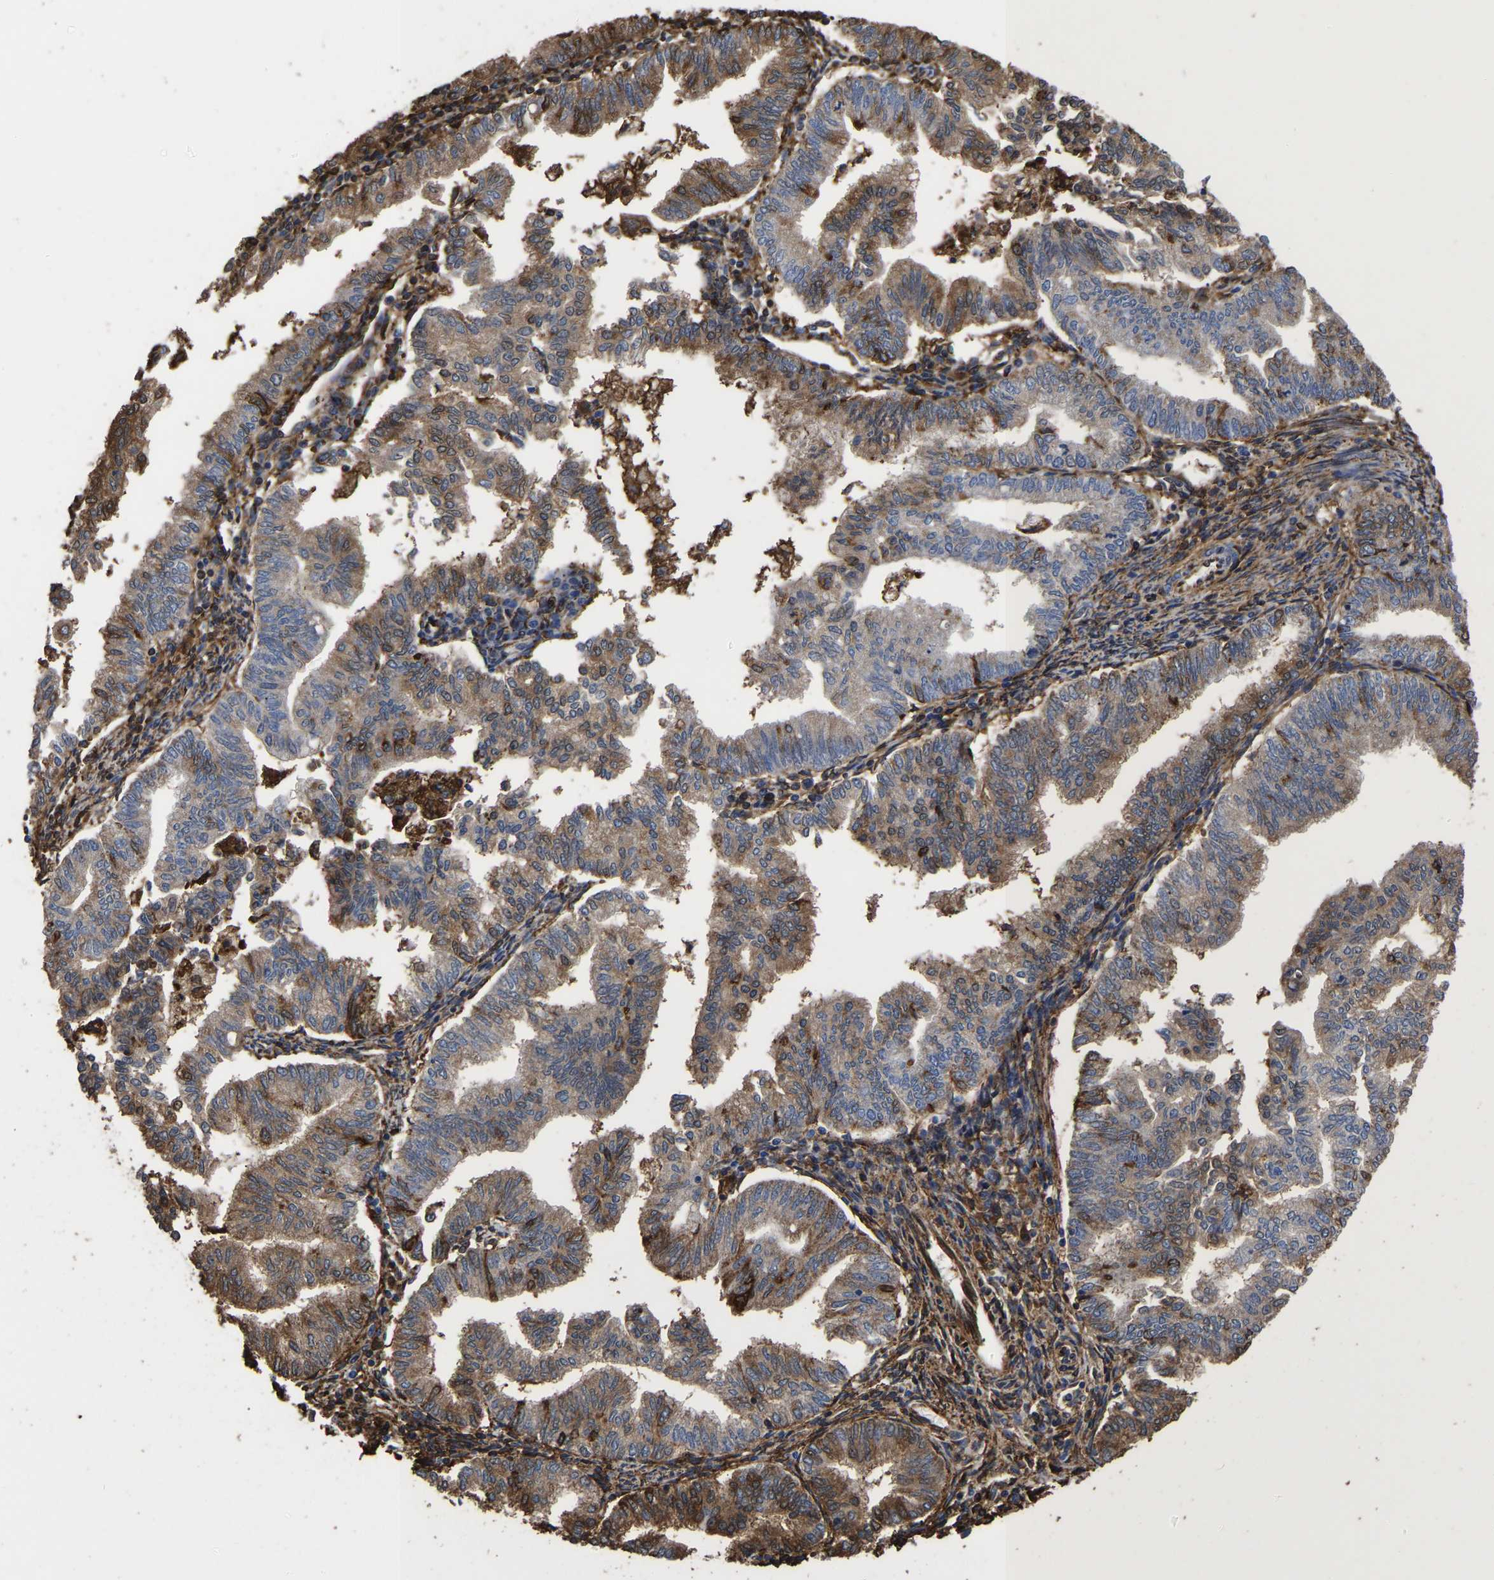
{"staining": {"intensity": "moderate", "quantity": ">75%", "location": "cytoplasmic/membranous"}, "tissue": "endometrial cancer", "cell_type": "Tumor cells", "image_type": "cancer", "snomed": [{"axis": "morphology", "description": "Polyp, NOS"}, {"axis": "morphology", "description": "Adenocarcinoma, NOS"}, {"axis": "morphology", "description": "Adenoma, NOS"}, {"axis": "topography", "description": "Endometrium"}], "caption": "Immunohistochemical staining of human endometrial adenoma exhibits moderate cytoplasmic/membranous protein staining in about >75% of tumor cells.", "gene": "LIF", "patient": {"sex": "female", "age": 79}}